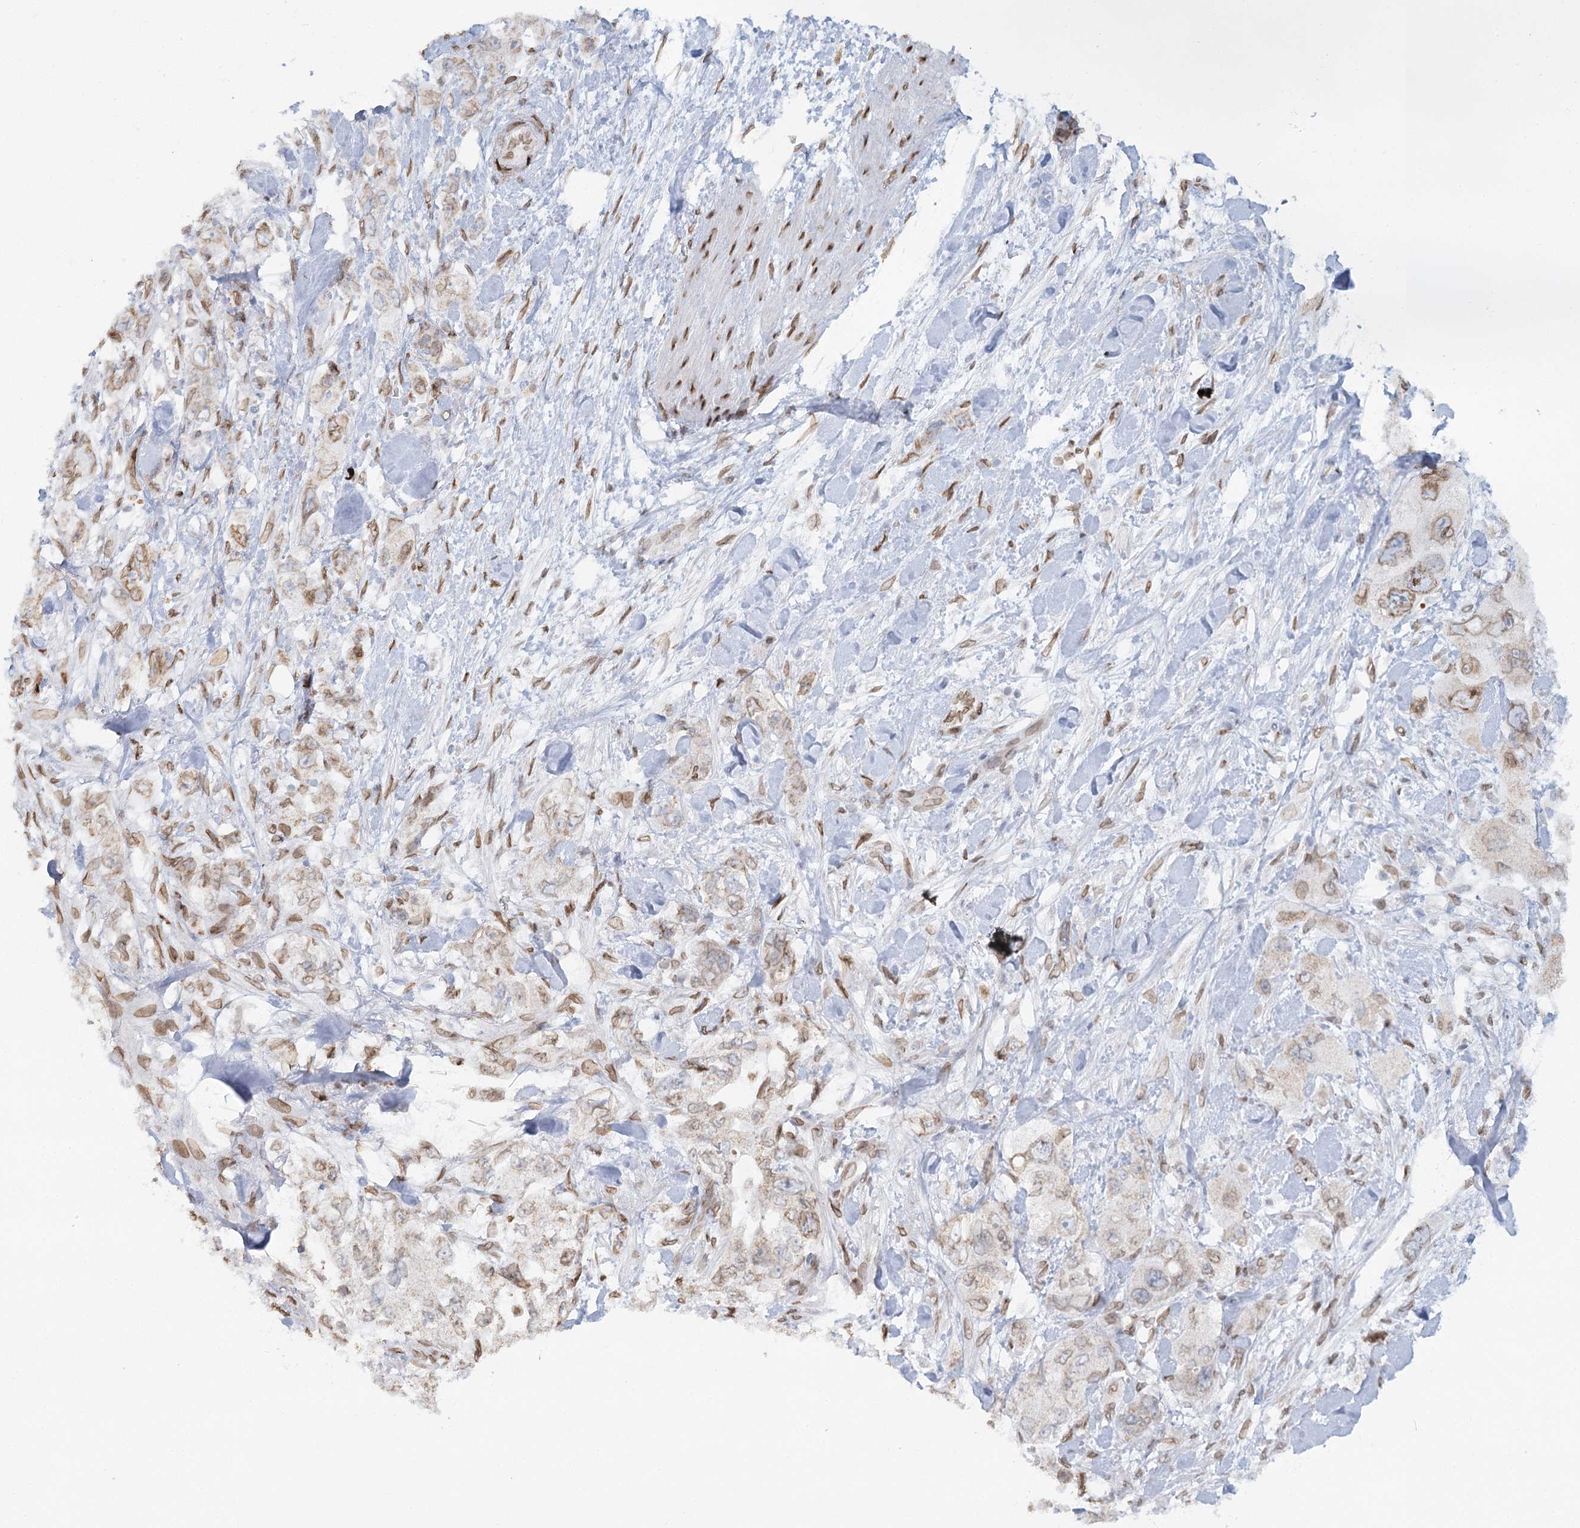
{"staining": {"intensity": "weak", "quantity": ">75%", "location": "nuclear"}, "tissue": "pancreatic cancer", "cell_type": "Tumor cells", "image_type": "cancer", "snomed": [{"axis": "morphology", "description": "Adenocarcinoma, NOS"}, {"axis": "topography", "description": "Pancreas"}], "caption": "Tumor cells exhibit weak nuclear expression in approximately >75% of cells in adenocarcinoma (pancreatic).", "gene": "VWA5A", "patient": {"sex": "female", "age": 73}}